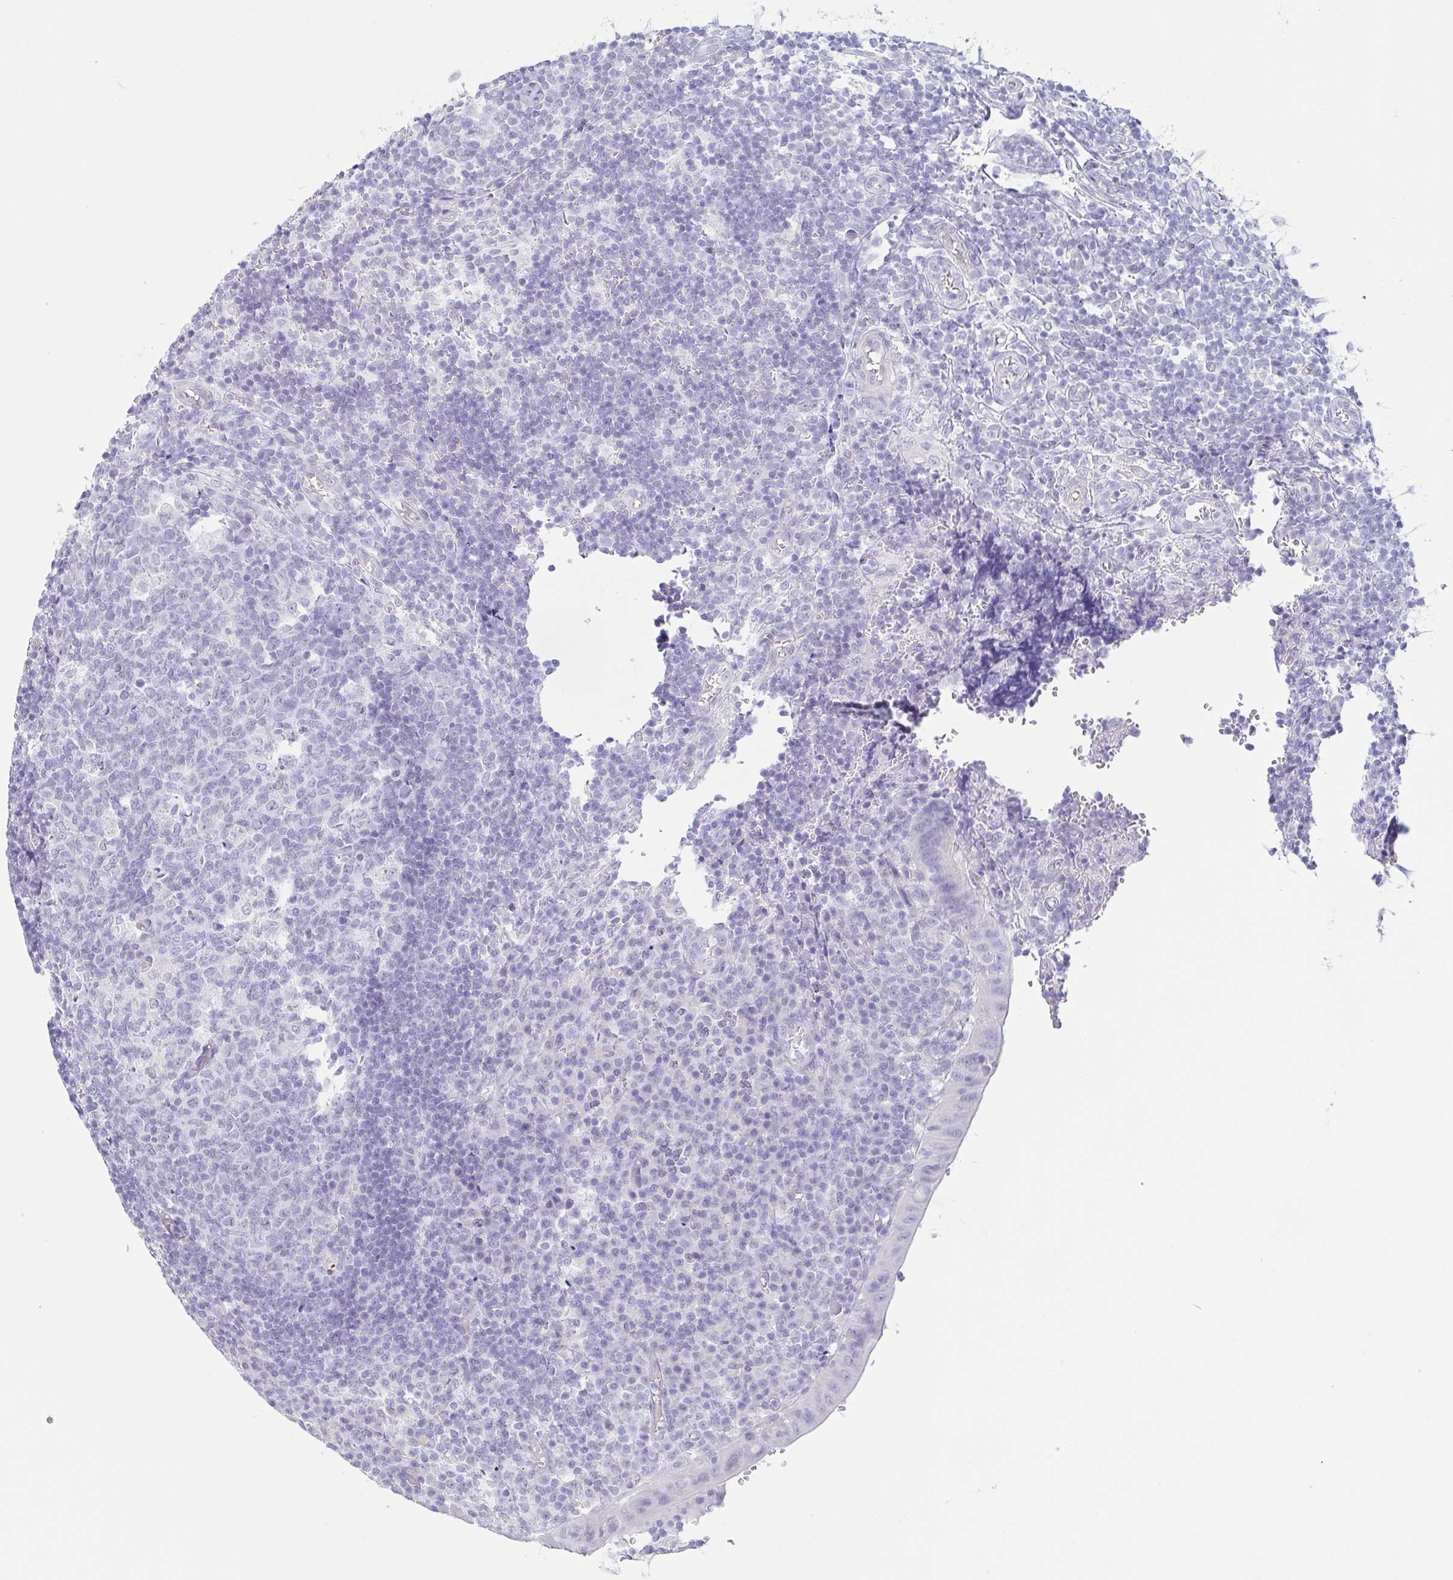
{"staining": {"intensity": "negative", "quantity": "none", "location": "none"}, "tissue": "appendix", "cell_type": "Glandular cells", "image_type": "normal", "snomed": [{"axis": "morphology", "description": "Normal tissue, NOS"}, {"axis": "topography", "description": "Appendix"}], "caption": "Appendix was stained to show a protein in brown. There is no significant staining in glandular cells. (IHC, brightfield microscopy, high magnification).", "gene": "PRR27", "patient": {"sex": "male", "age": 18}}